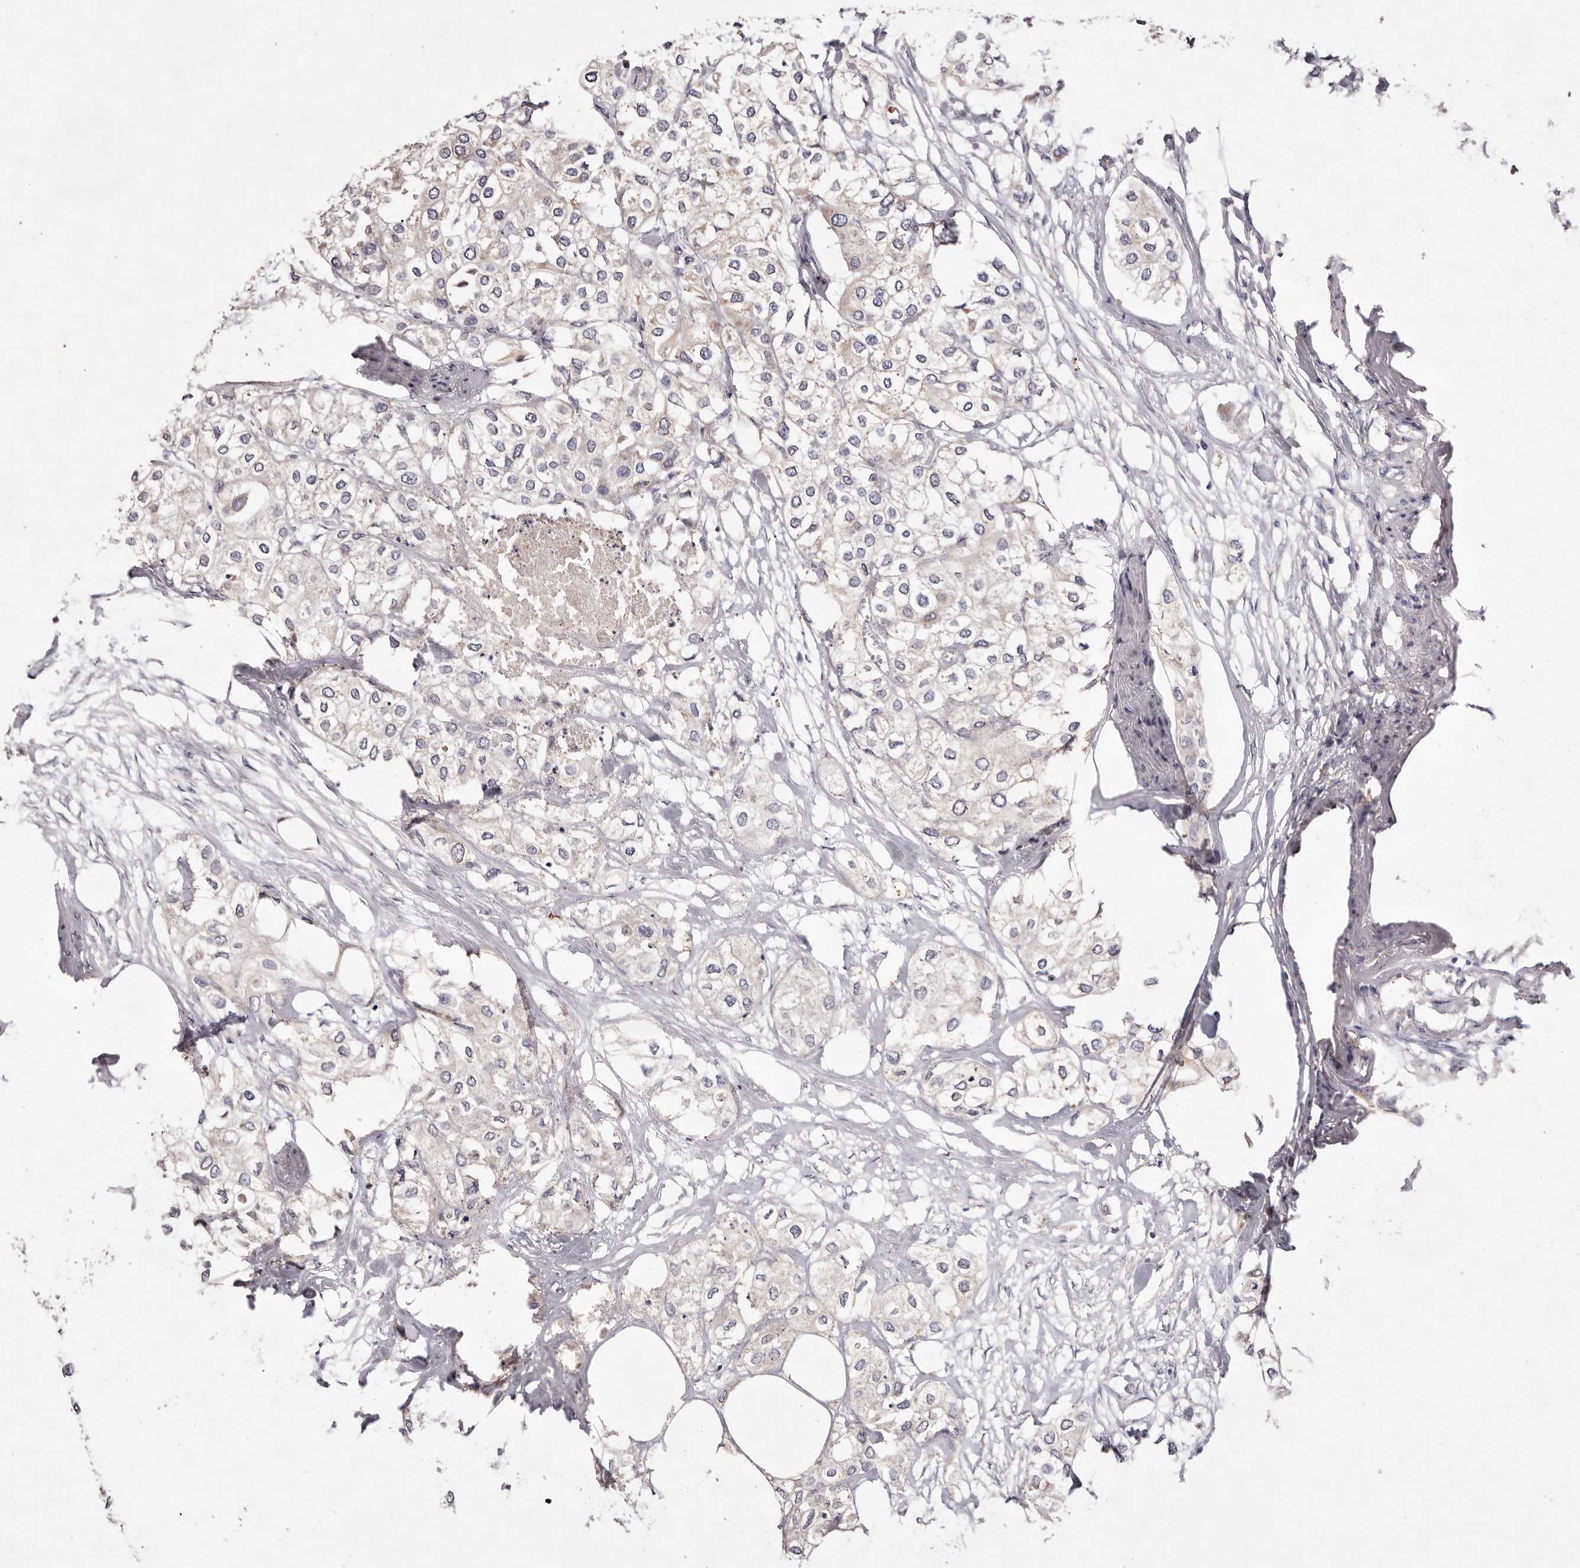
{"staining": {"intensity": "negative", "quantity": "none", "location": "none"}, "tissue": "urothelial cancer", "cell_type": "Tumor cells", "image_type": "cancer", "snomed": [{"axis": "morphology", "description": "Urothelial carcinoma, High grade"}, {"axis": "topography", "description": "Urinary bladder"}], "caption": "IHC image of neoplastic tissue: urothelial cancer stained with DAB (3,3'-diaminobenzidine) demonstrates no significant protein staining in tumor cells.", "gene": "TSC2", "patient": {"sex": "male", "age": 64}}